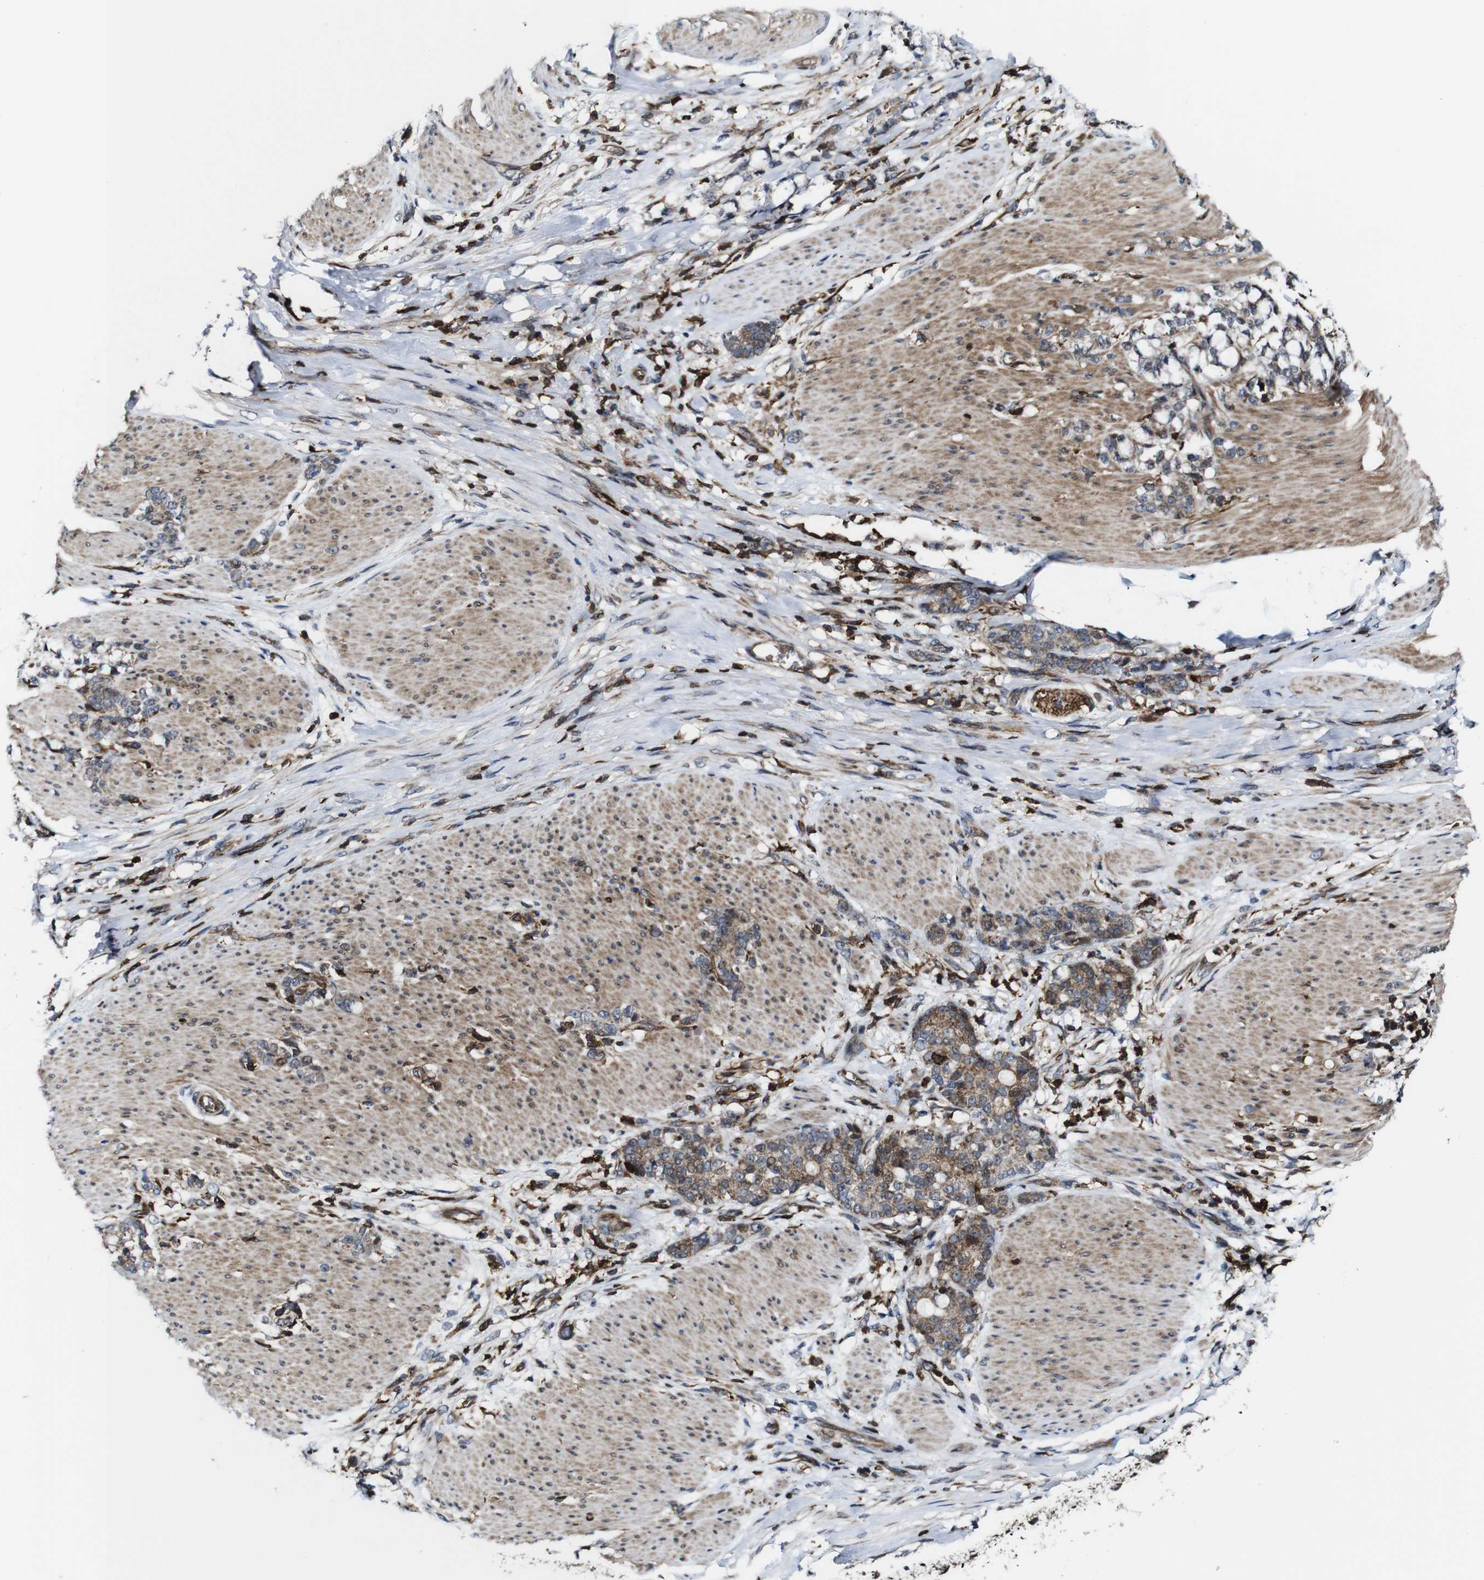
{"staining": {"intensity": "moderate", "quantity": ">75%", "location": "cytoplasmic/membranous"}, "tissue": "stomach cancer", "cell_type": "Tumor cells", "image_type": "cancer", "snomed": [{"axis": "morphology", "description": "Adenocarcinoma, NOS"}, {"axis": "topography", "description": "Stomach, lower"}], "caption": "About >75% of tumor cells in stomach cancer reveal moderate cytoplasmic/membranous protein positivity as visualized by brown immunohistochemical staining.", "gene": "JAK2", "patient": {"sex": "male", "age": 88}}